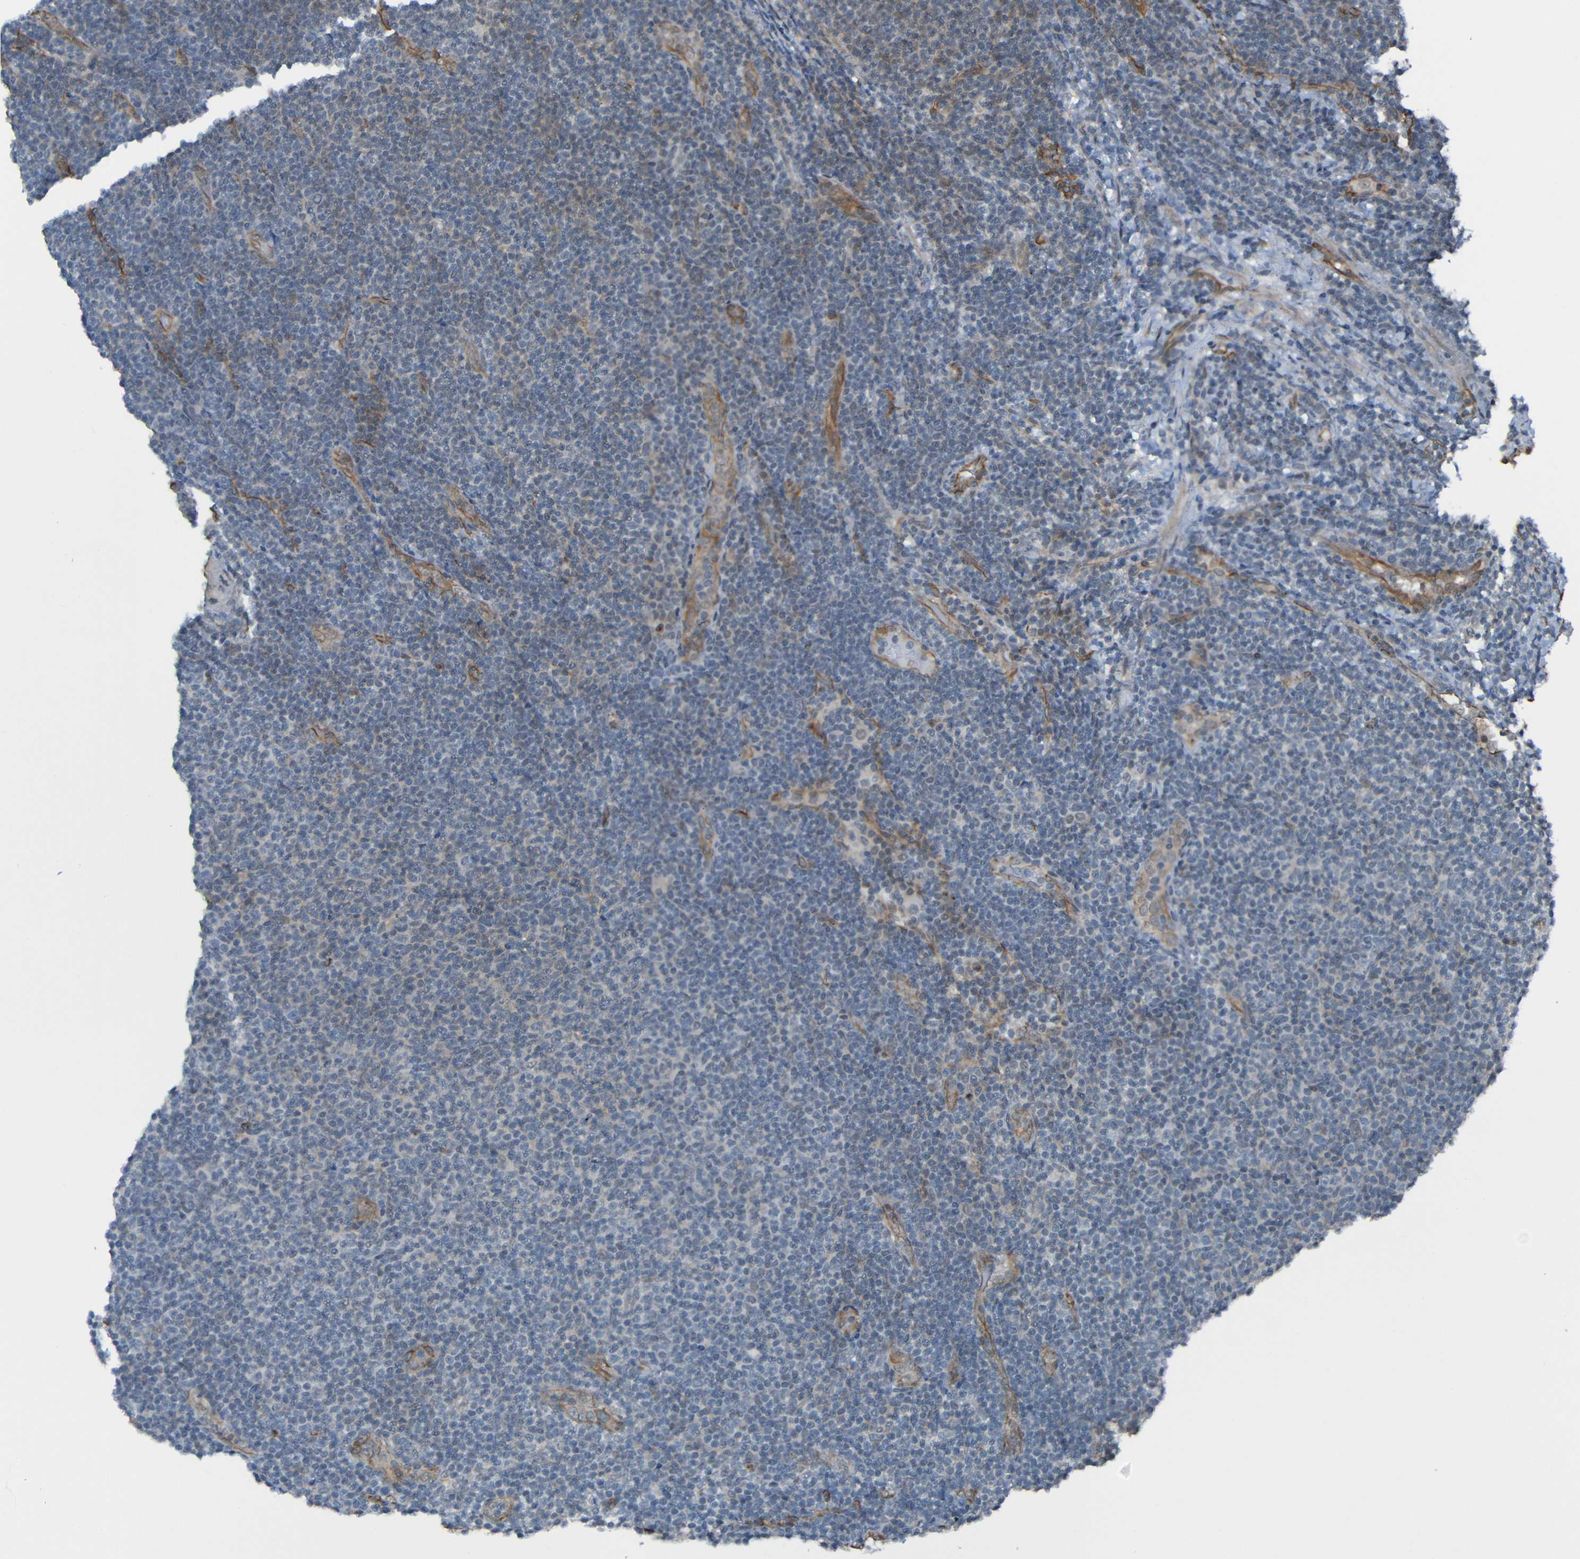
{"staining": {"intensity": "negative", "quantity": "none", "location": "none"}, "tissue": "lymphoma", "cell_type": "Tumor cells", "image_type": "cancer", "snomed": [{"axis": "morphology", "description": "Malignant lymphoma, non-Hodgkin's type, Low grade"}, {"axis": "topography", "description": "Lymph node"}], "caption": "Malignant lymphoma, non-Hodgkin's type (low-grade) stained for a protein using immunohistochemistry (IHC) exhibits no staining tumor cells.", "gene": "LGR5", "patient": {"sex": "male", "age": 66}}